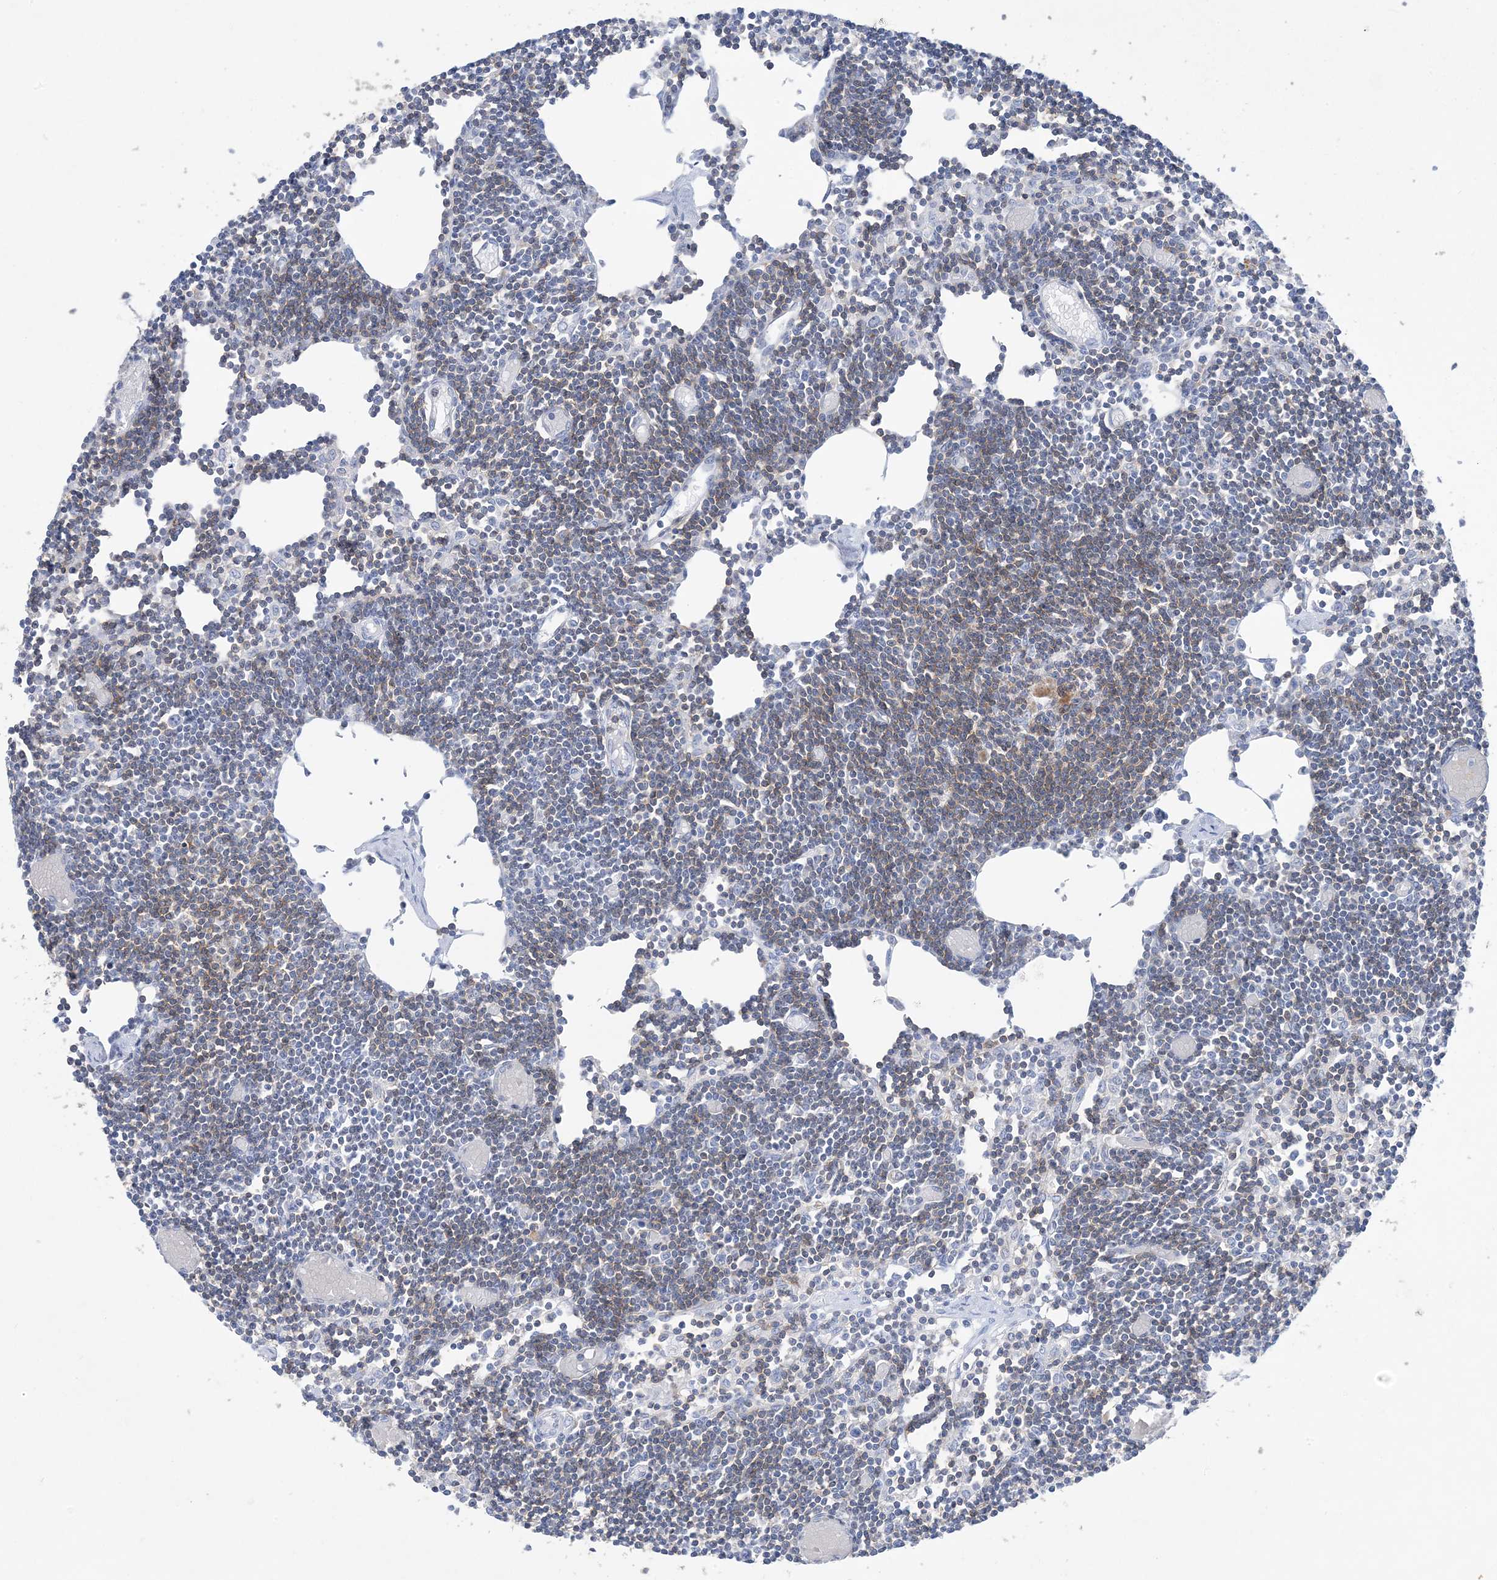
{"staining": {"intensity": "moderate", "quantity": "<25%", "location": "cytoplasmic/membranous"}, "tissue": "lymph node", "cell_type": "Germinal center cells", "image_type": "normal", "snomed": [{"axis": "morphology", "description": "Normal tissue, NOS"}, {"axis": "topography", "description": "Lymph node"}], "caption": "A brown stain highlights moderate cytoplasmic/membranous positivity of a protein in germinal center cells of unremarkable human lymph node.", "gene": "SH3YL1", "patient": {"sex": "female", "age": 11}}